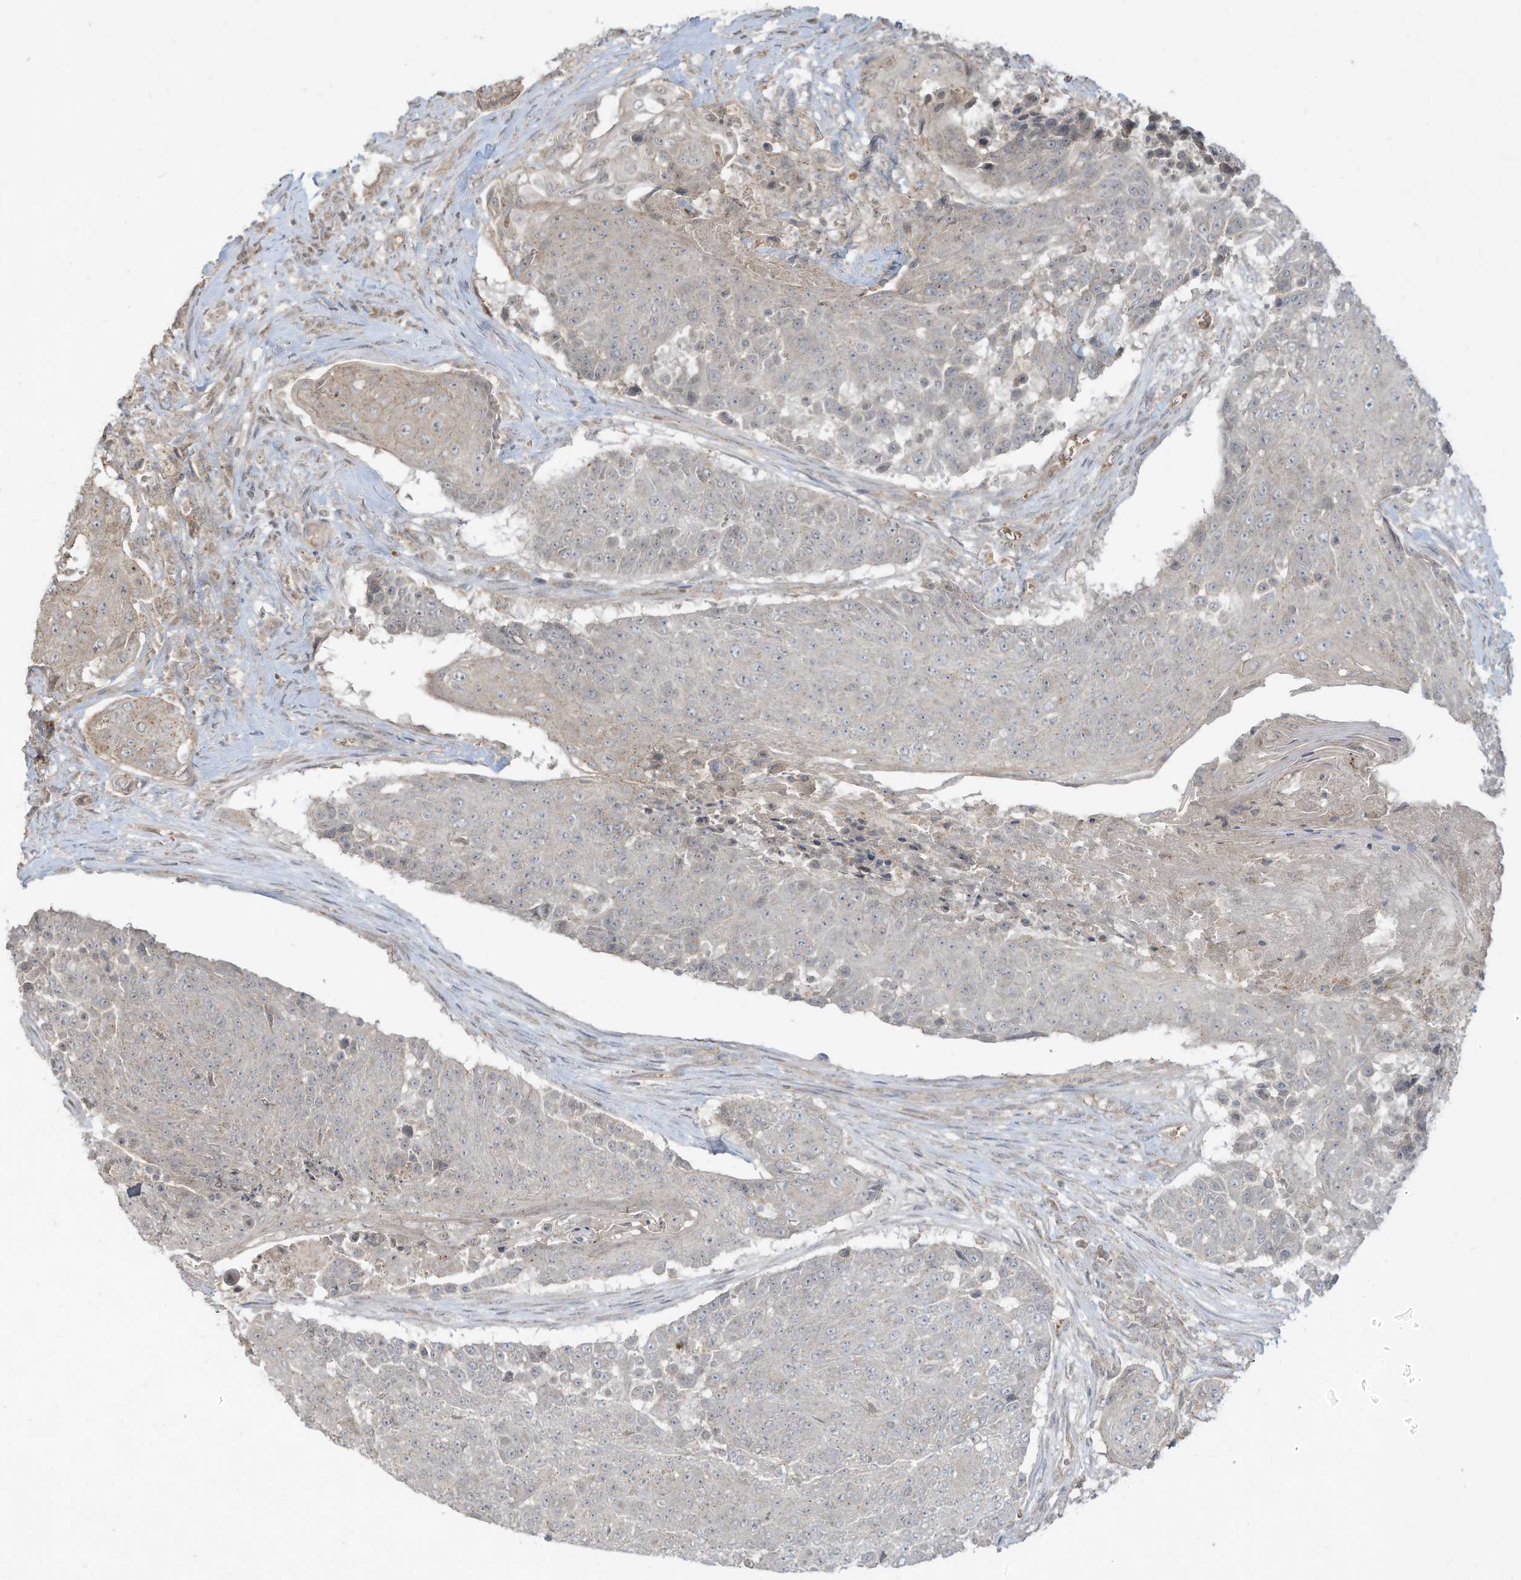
{"staining": {"intensity": "negative", "quantity": "none", "location": "none"}, "tissue": "urothelial cancer", "cell_type": "Tumor cells", "image_type": "cancer", "snomed": [{"axis": "morphology", "description": "Urothelial carcinoma, High grade"}, {"axis": "topography", "description": "Urinary bladder"}], "caption": "Immunohistochemistry (IHC) of human urothelial carcinoma (high-grade) demonstrates no expression in tumor cells.", "gene": "MATN2", "patient": {"sex": "female", "age": 63}}